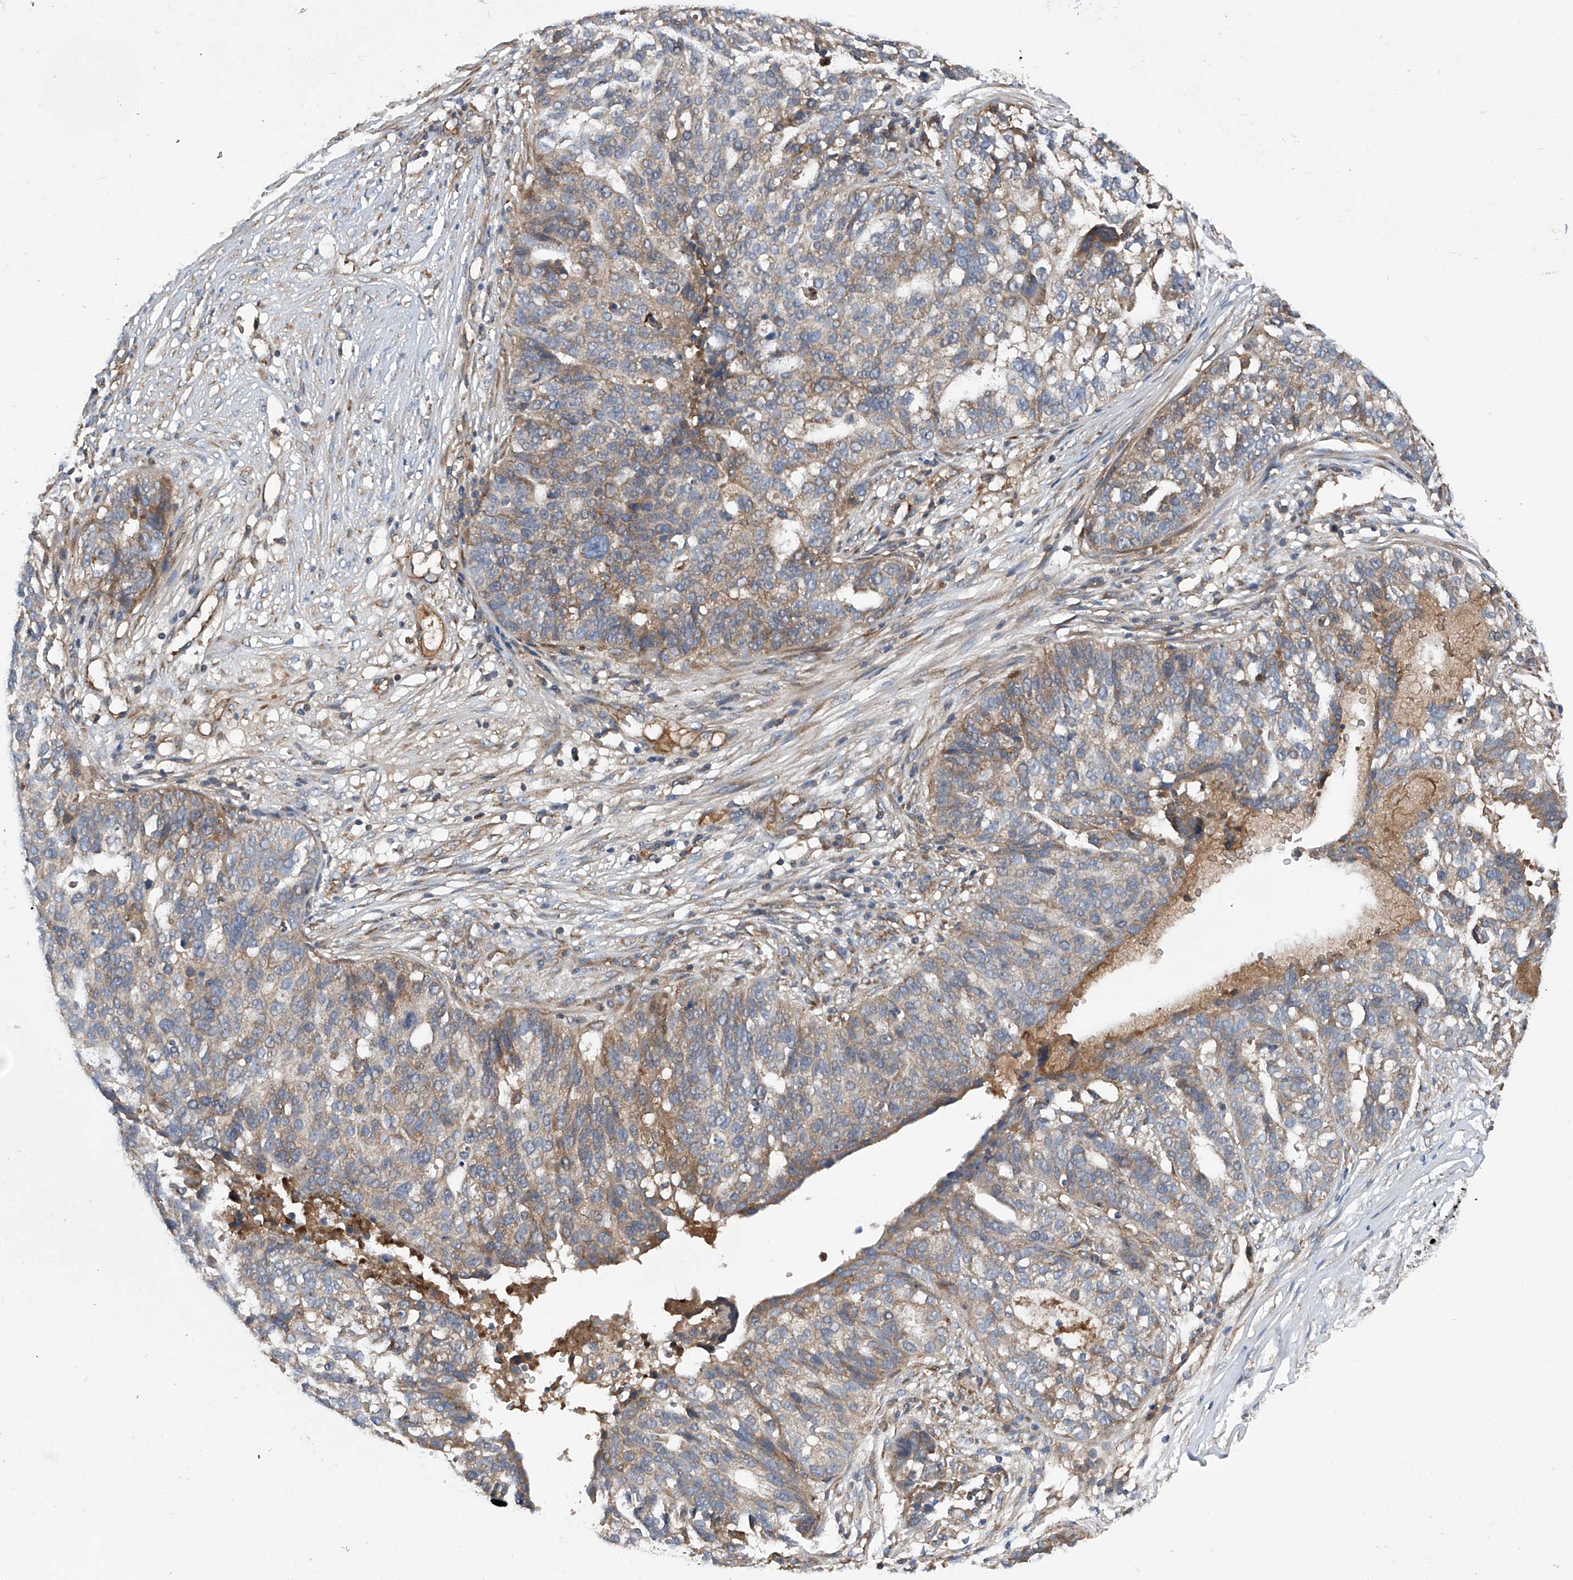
{"staining": {"intensity": "moderate", "quantity": "25%-75%", "location": "cytoplasmic/membranous"}, "tissue": "ovarian cancer", "cell_type": "Tumor cells", "image_type": "cancer", "snomed": [{"axis": "morphology", "description": "Cystadenocarcinoma, serous, NOS"}, {"axis": "topography", "description": "Ovary"}], "caption": "Immunohistochemical staining of human ovarian cancer reveals moderate cytoplasmic/membranous protein staining in about 25%-75% of tumor cells.", "gene": "ASCC3", "patient": {"sex": "female", "age": 59}}